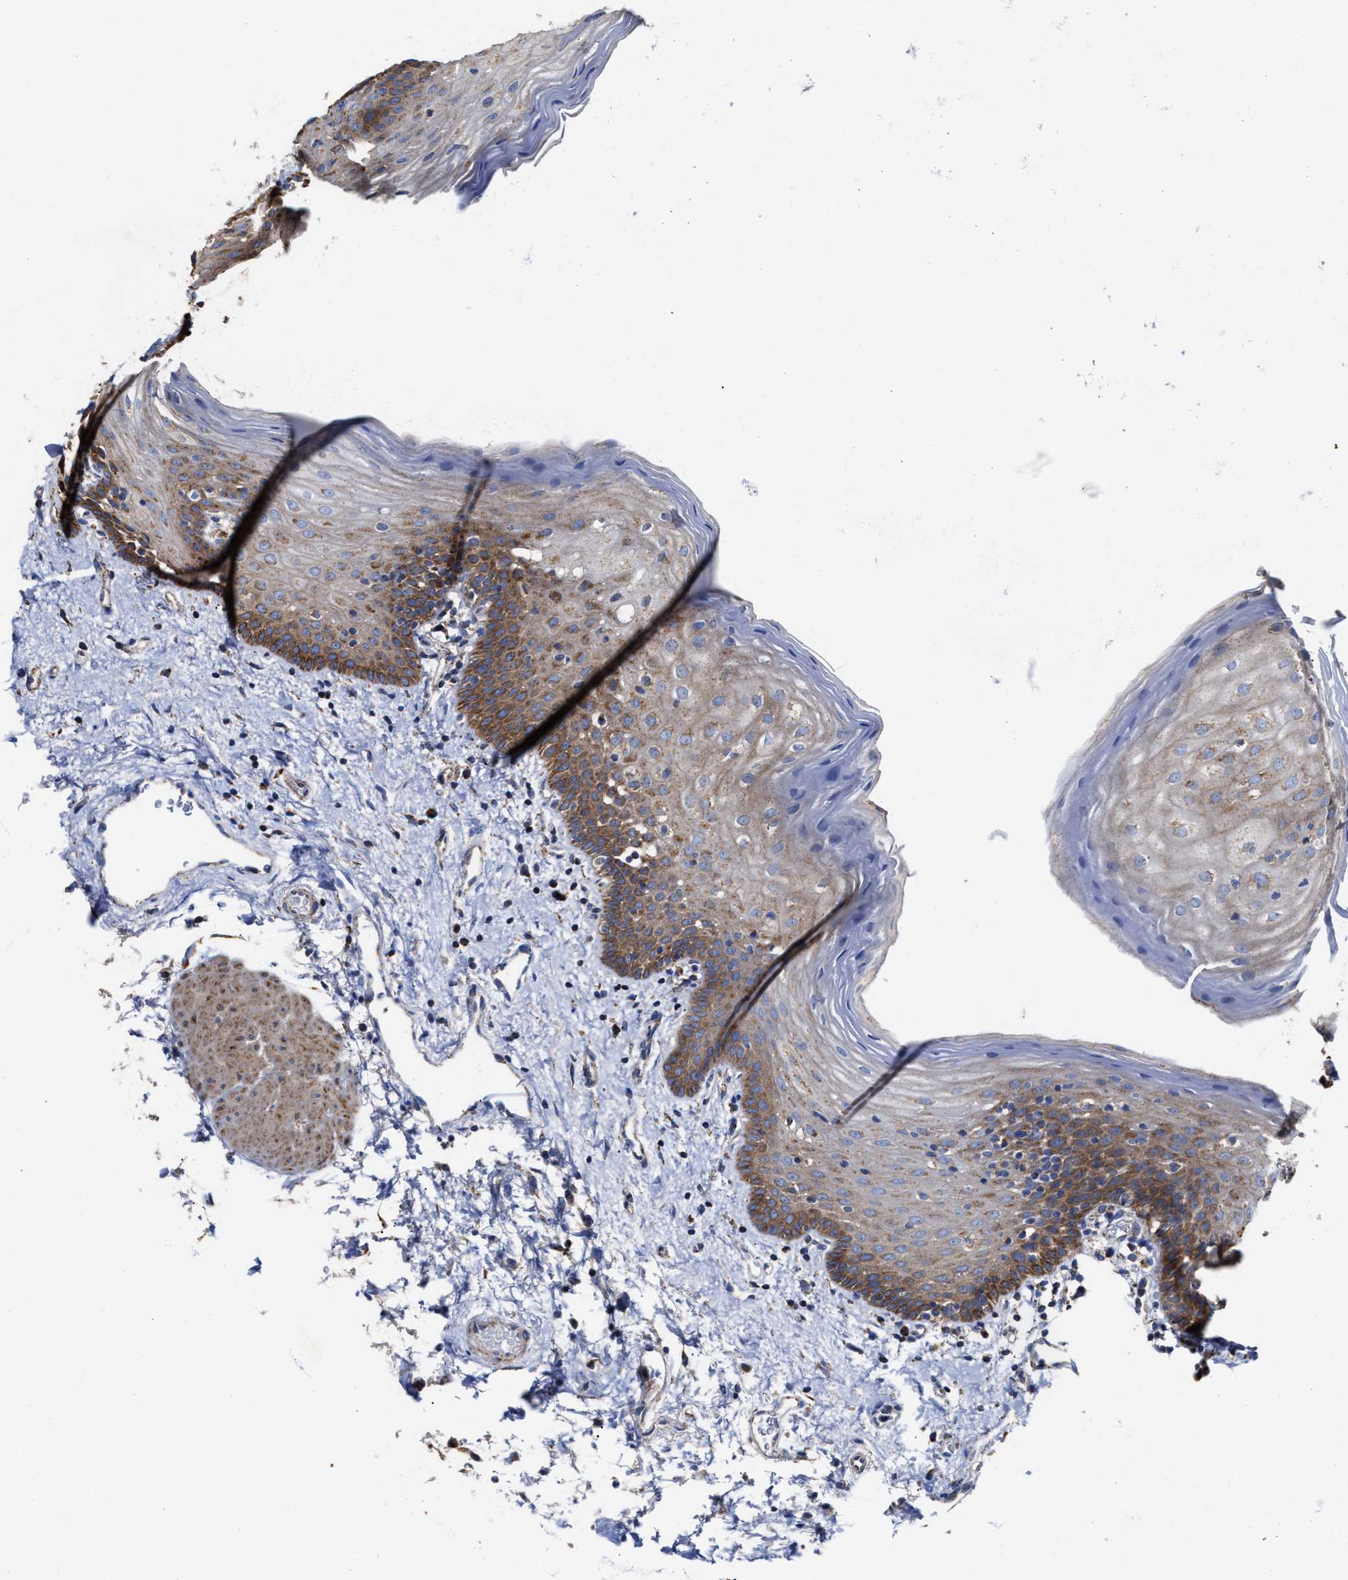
{"staining": {"intensity": "moderate", "quantity": ">75%", "location": "cytoplasmic/membranous"}, "tissue": "oral mucosa", "cell_type": "Squamous epithelial cells", "image_type": "normal", "snomed": [{"axis": "morphology", "description": "Normal tissue, NOS"}, {"axis": "topography", "description": "Oral tissue"}], "caption": "A histopathology image showing moderate cytoplasmic/membranous expression in about >75% of squamous epithelial cells in unremarkable oral mucosa, as visualized by brown immunohistochemical staining.", "gene": "MECR", "patient": {"sex": "male", "age": 66}}